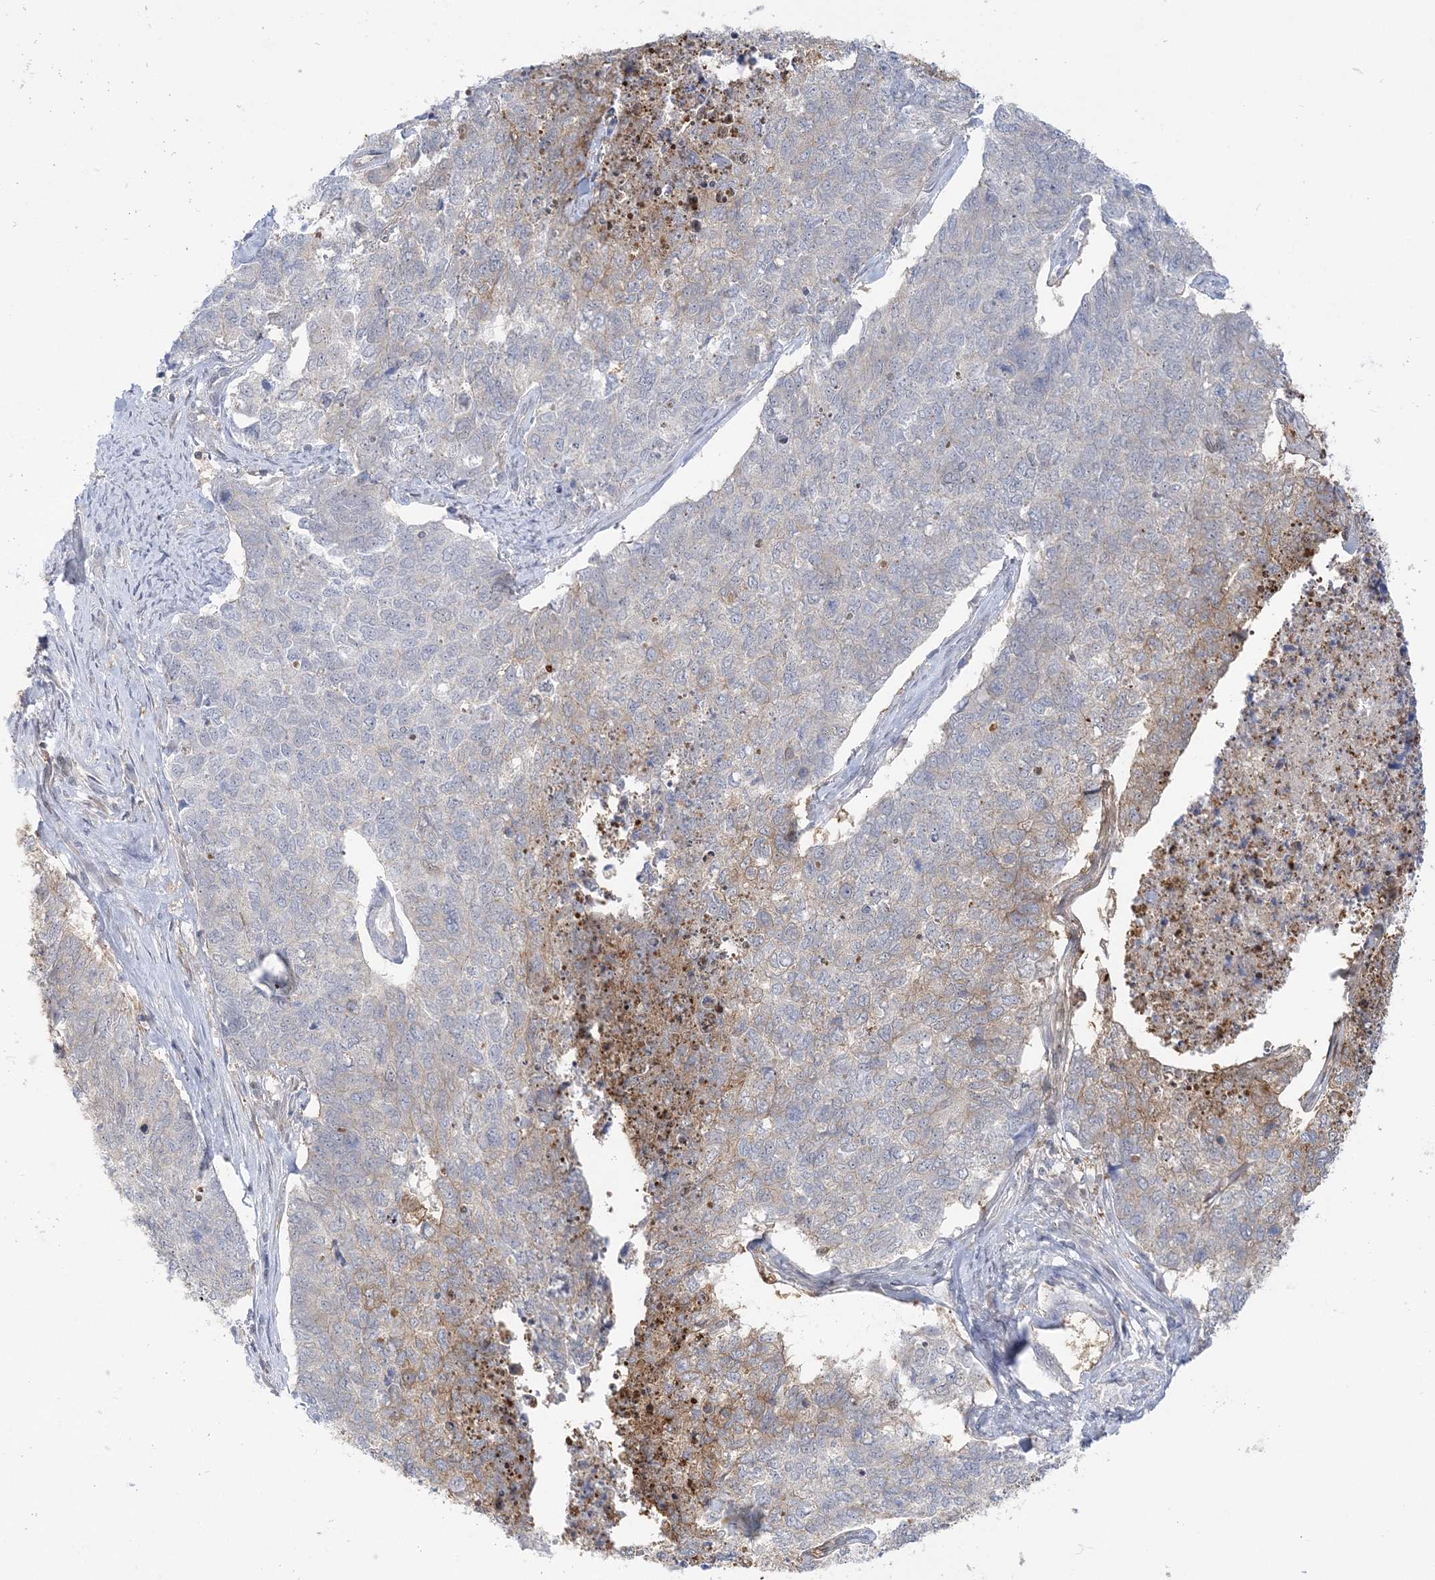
{"staining": {"intensity": "weak", "quantity": "<25%", "location": "cytoplasmic/membranous"}, "tissue": "cervical cancer", "cell_type": "Tumor cells", "image_type": "cancer", "snomed": [{"axis": "morphology", "description": "Squamous cell carcinoma, NOS"}, {"axis": "topography", "description": "Cervix"}], "caption": "This is a histopathology image of immunohistochemistry (IHC) staining of squamous cell carcinoma (cervical), which shows no positivity in tumor cells.", "gene": "THADA", "patient": {"sex": "female", "age": 63}}